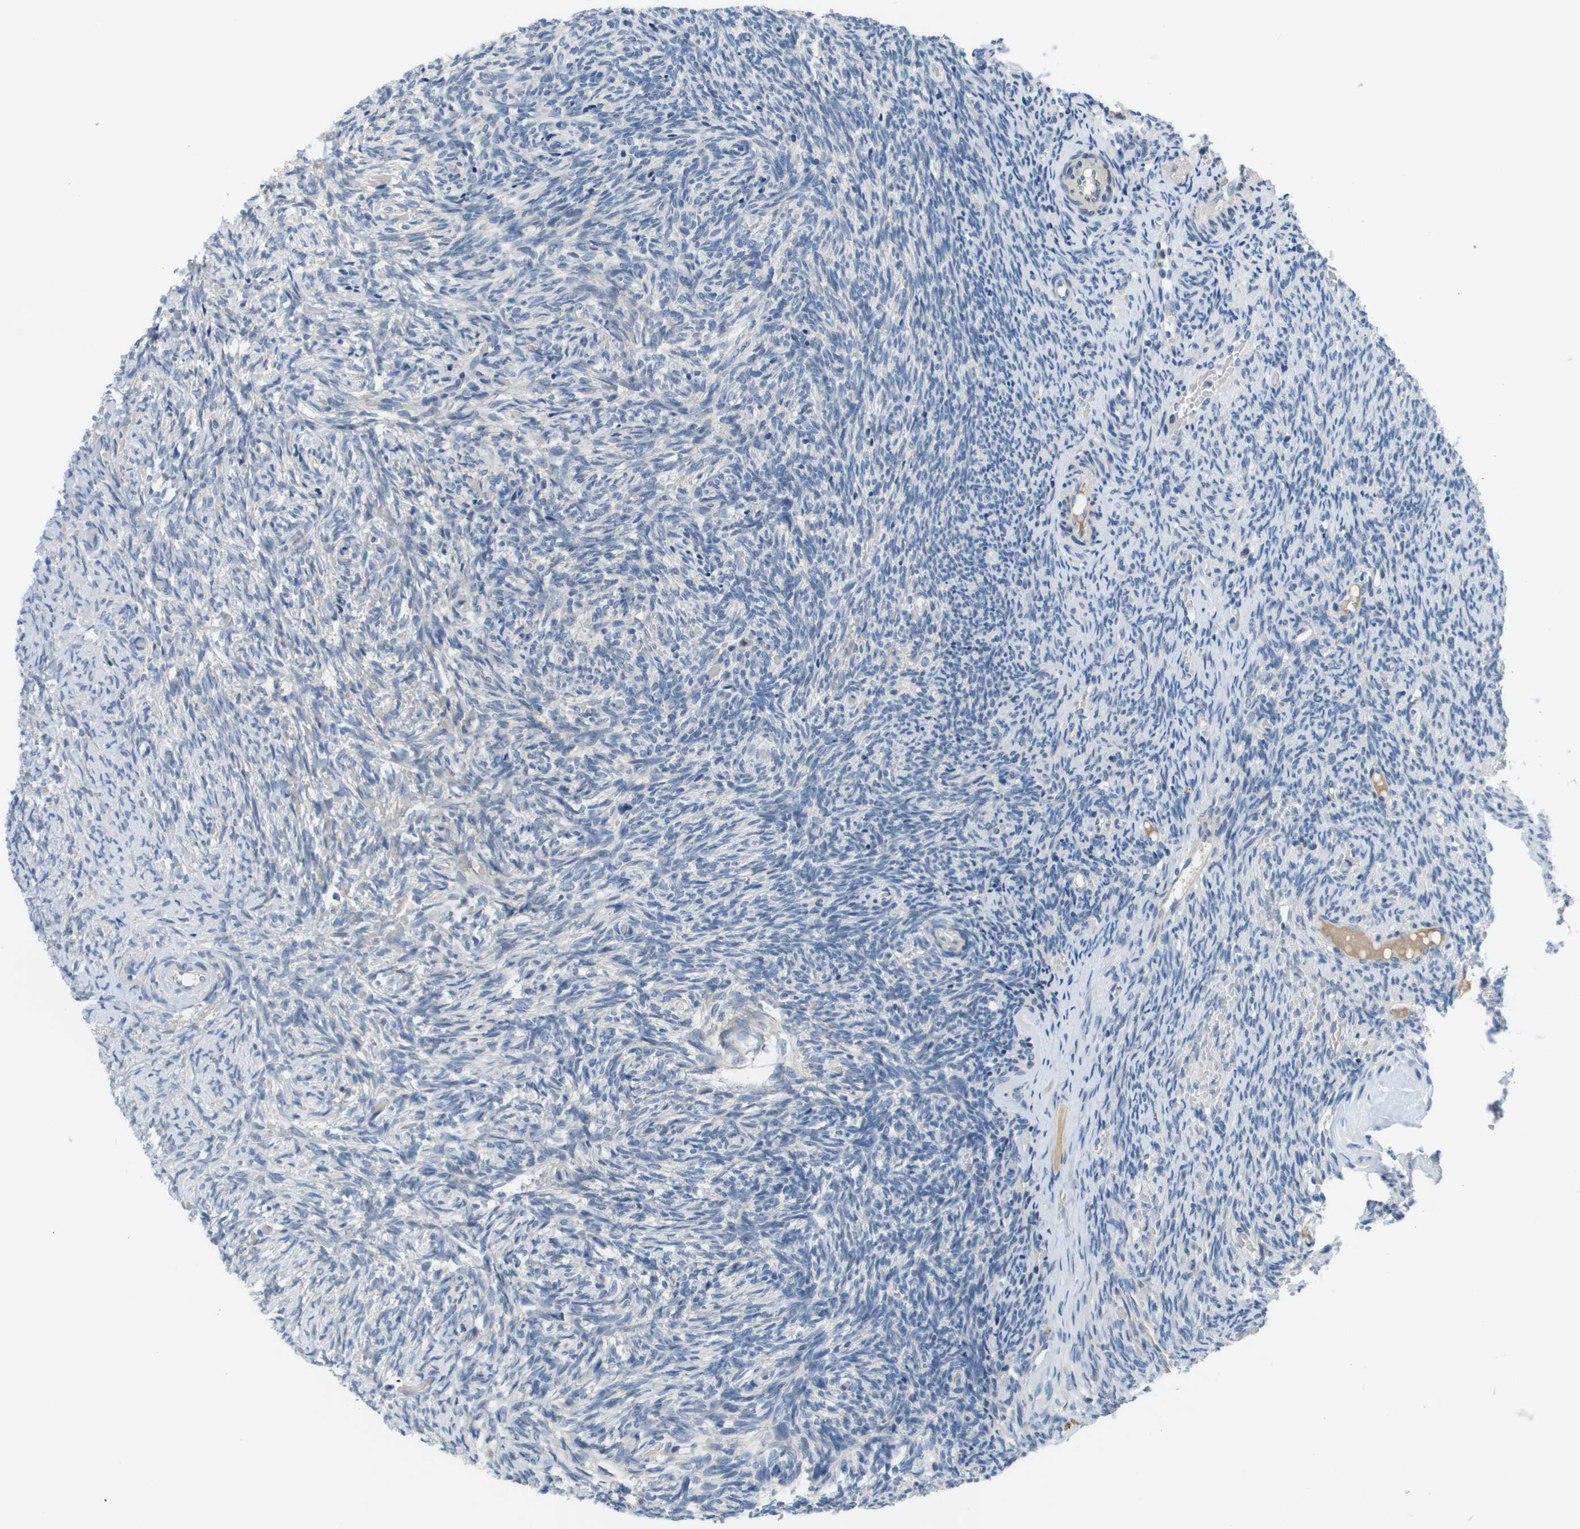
{"staining": {"intensity": "negative", "quantity": "none", "location": "none"}, "tissue": "ovary", "cell_type": "Follicle cells", "image_type": "normal", "snomed": [{"axis": "morphology", "description": "Normal tissue, NOS"}, {"axis": "topography", "description": "Ovary"}], "caption": "Benign ovary was stained to show a protein in brown. There is no significant positivity in follicle cells.", "gene": "NCS1", "patient": {"sex": "female", "age": 41}}